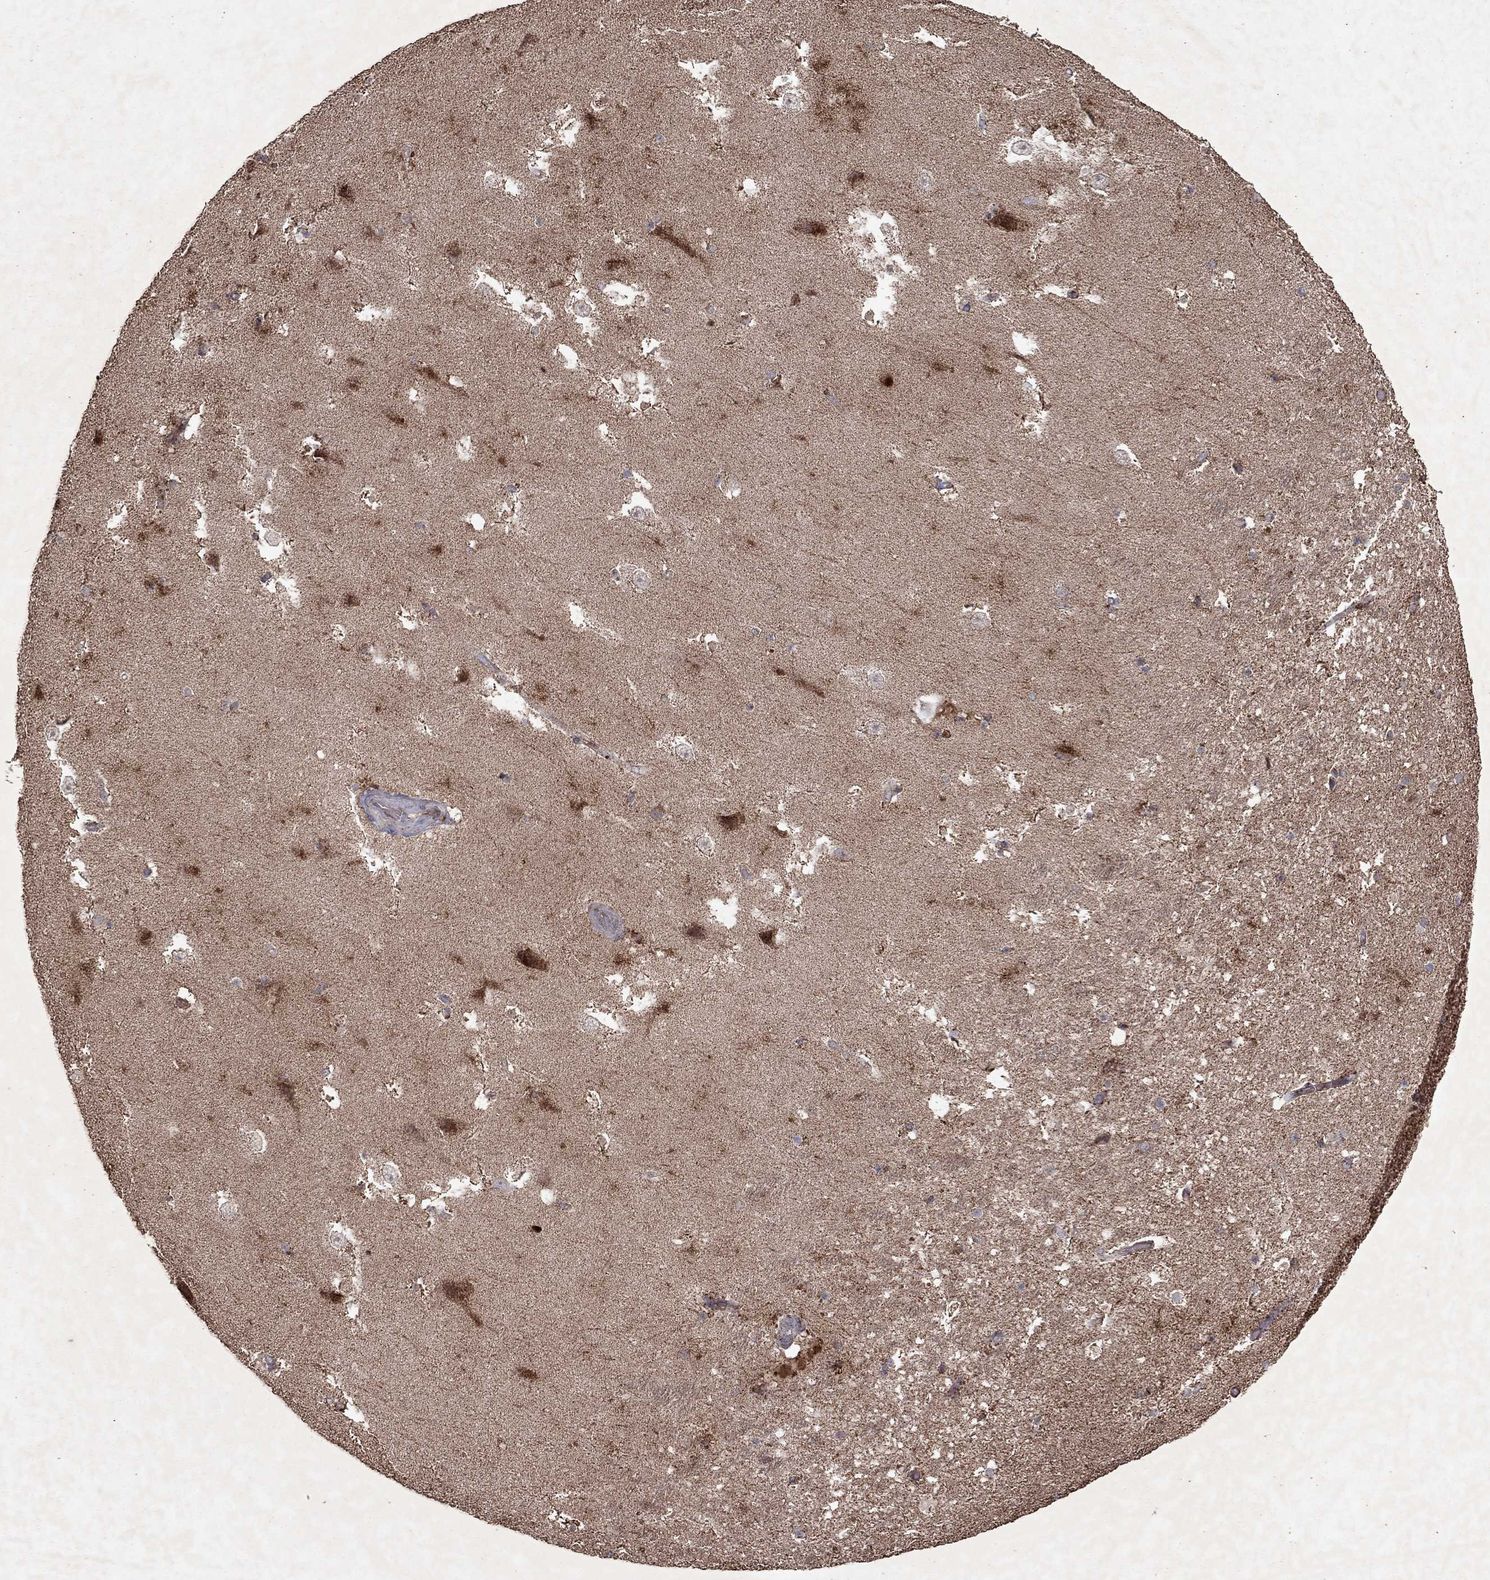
{"staining": {"intensity": "negative", "quantity": "none", "location": "none"}, "tissue": "hippocampus", "cell_type": "Glial cells", "image_type": "normal", "snomed": [{"axis": "morphology", "description": "Normal tissue, NOS"}, {"axis": "topography", "description": "Hippocampus"}], "caption": "IHC of benign human hippocampus displays no expression in glial cells.", "gene": "PYROXD2", "patient": {"sex": "male", "age": 51}}